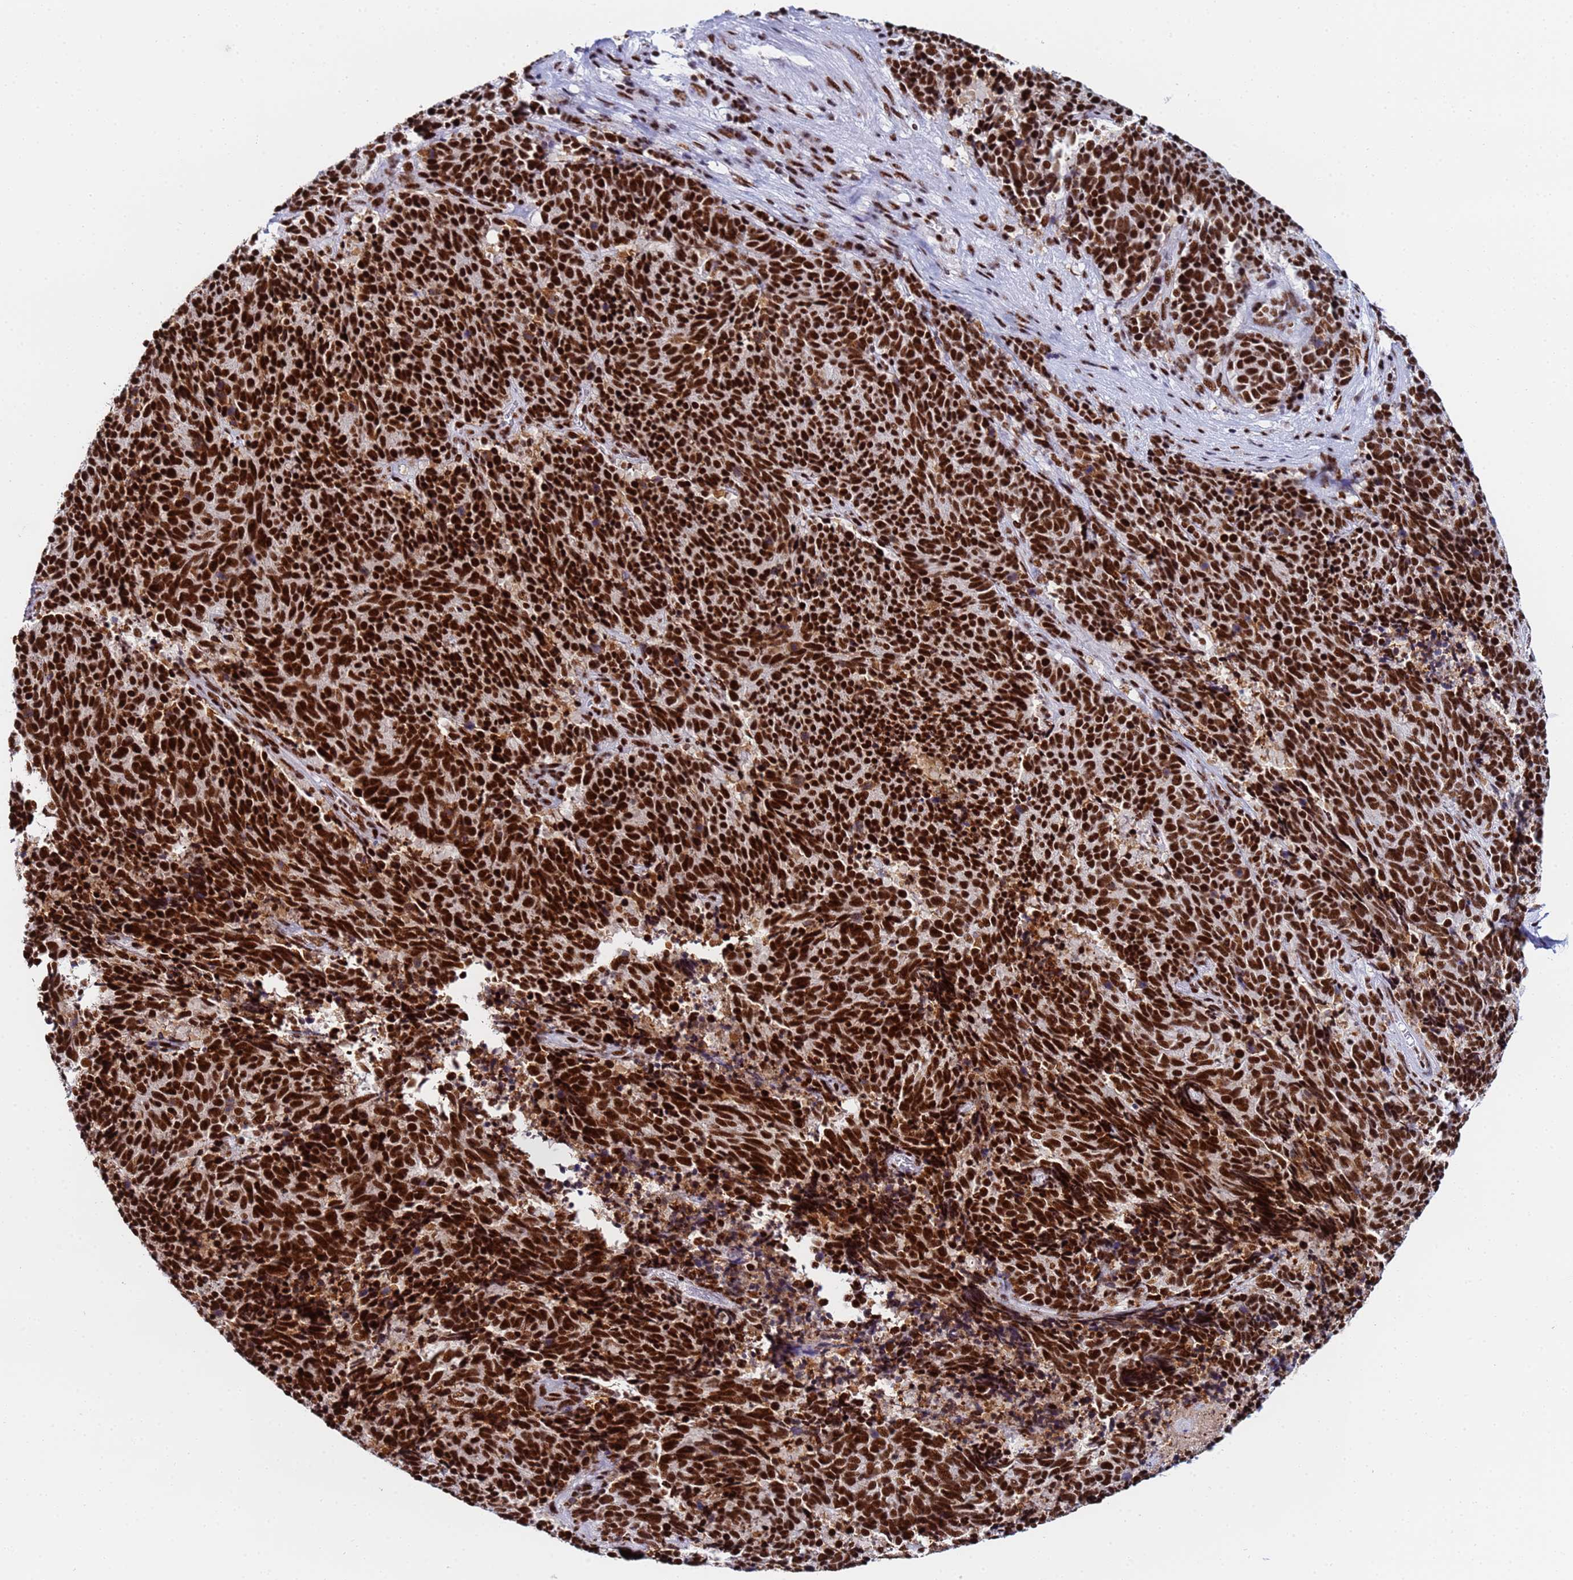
{"staining": {"intensity": "strong", "quantity": ">75%", "location": "nuclear"}, "tissue": "cervical cancer", "cell_type": "Tumor cells", "image_type": "cancer", "snomed": [{"axis": "morphology", "description": "Squamous cell carcinoma, NOS"}, {"axis": "topography", "description": "Cervix"}], "caption": "A high-resolution image shows IHC staining of squamous cell carcinoma (cervical), which shows strong nuclear expression in approximately >75% of tumor cells. Nuclei are stained in blue.", "gene": "SNRPA1", "patient": {"sex": "female", "age": 29}}